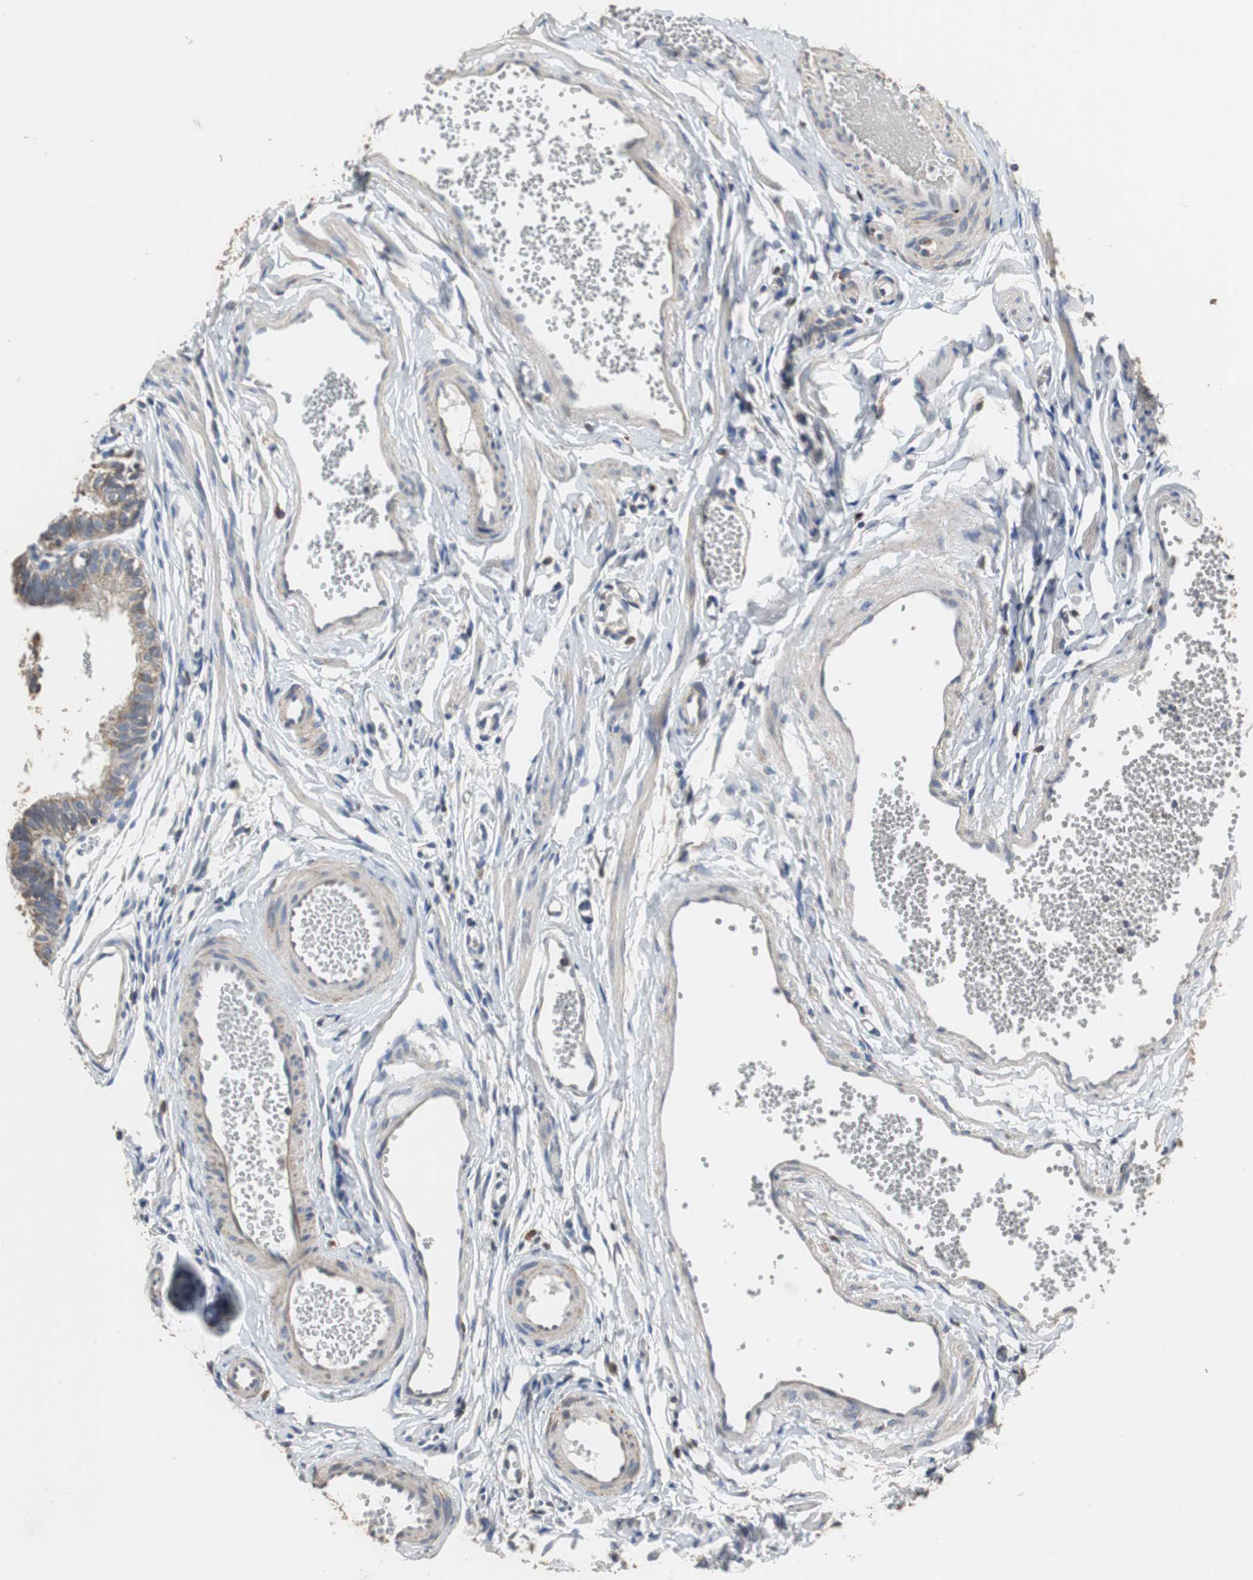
{"staining": {"intensity": "moderate", "quantity": ">75%", "location": "cytoplasmic/membranous"}, "tissue": "fallopian tube", "cell_type": "Glandular cells", "image_type": "normal", "snomed": [{"axis": "morphology", "description": "Normal tissue, NOS"}, {"axis": "topography", "description": "Fallopian tube"}, {"axis": "topography", "description": "Placenta"}], "caption": "Brown immunohistochemical staining in unremarkable human fallopian tube shows moderate cytoplasmic/membranous expression in approximately >75% of glandular cells.", "gene": "HMGCL", "patient": {"sex": "female", "age": 34}}